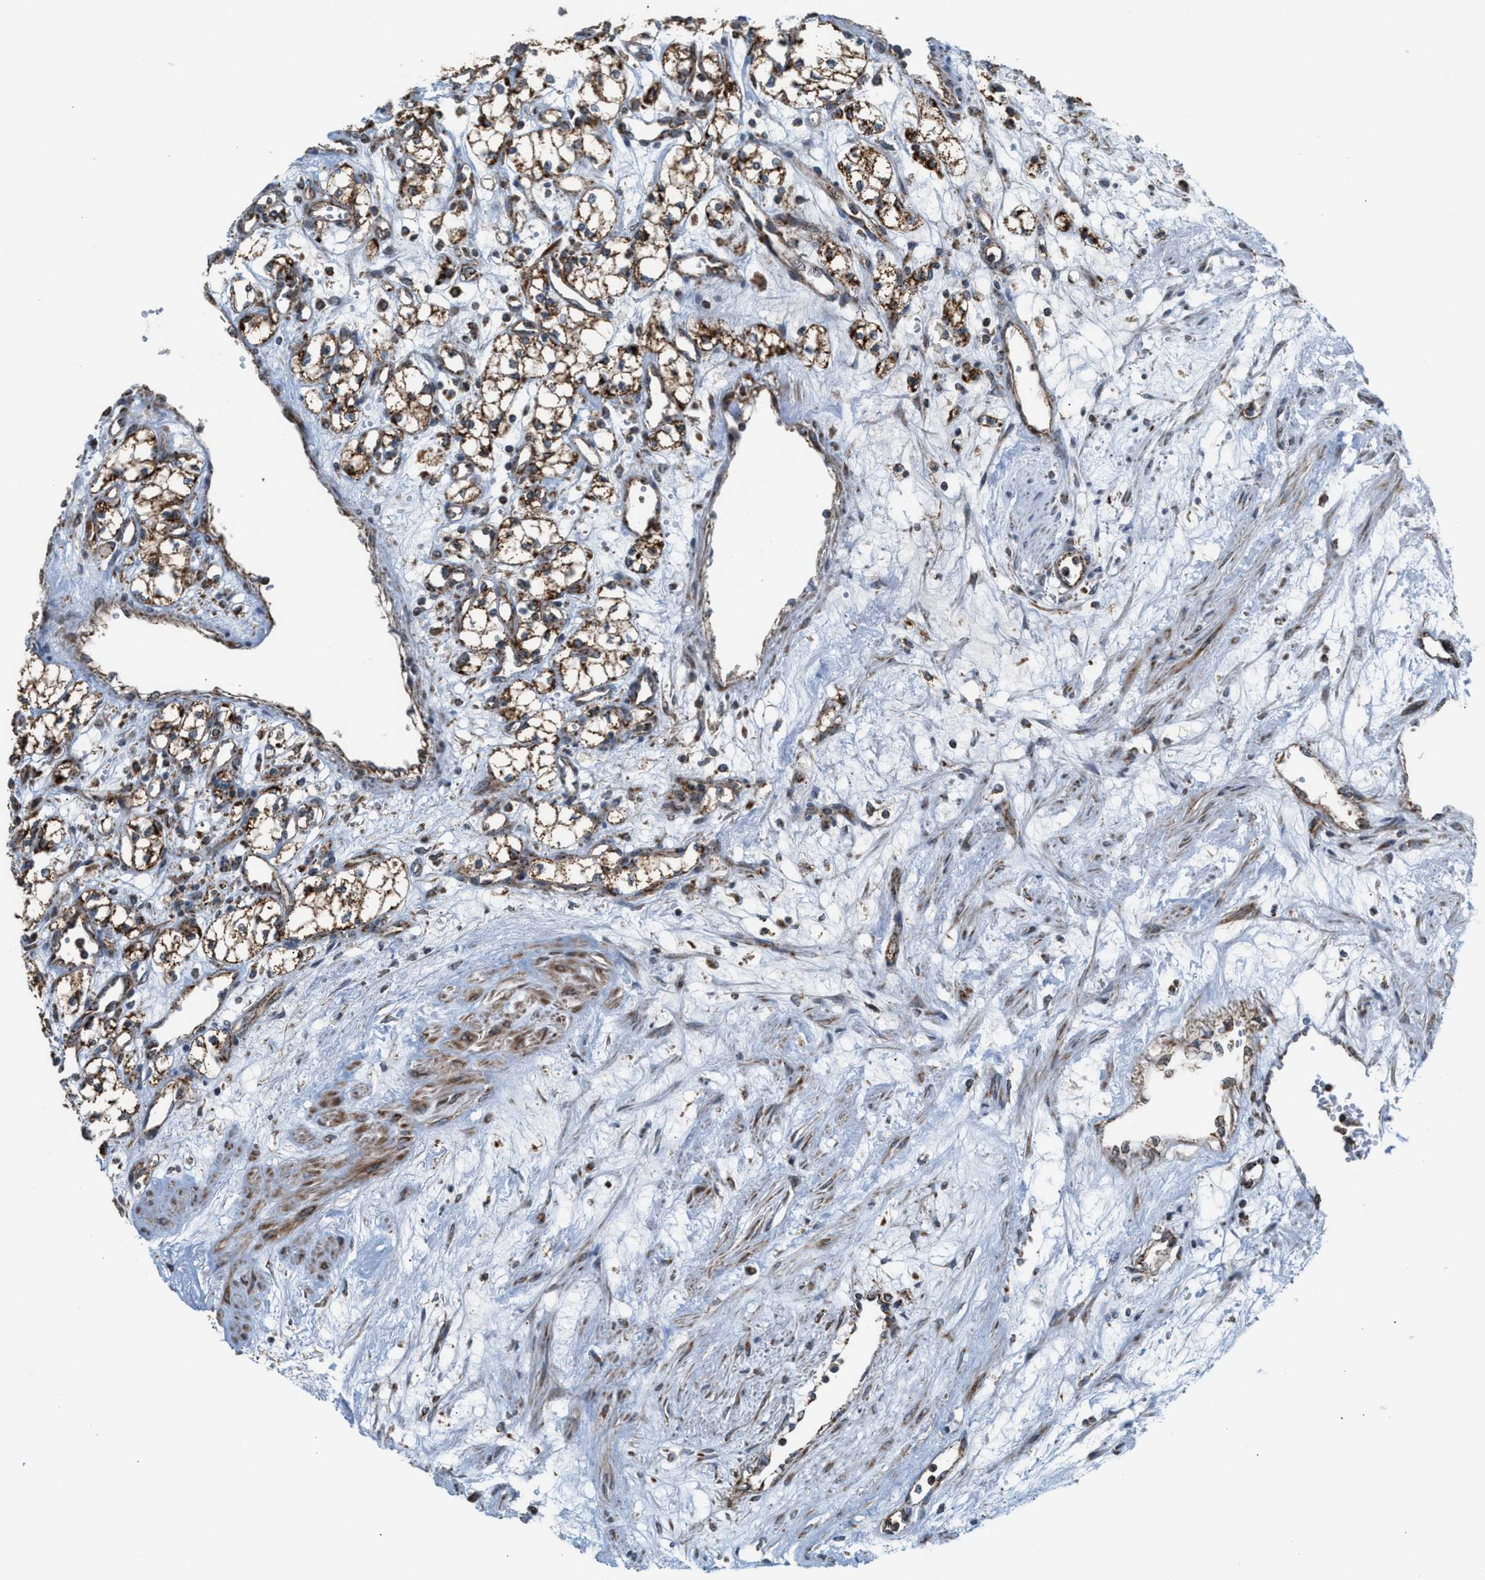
{"staining": {"intensity": "moderate", "quantity": ">75%", "location": "cytoplasmic/membranous"}, "tissue": "renal cancer", "cell_type": "Tumor cells", "image_type": "cancer", "snomed": [{"axis": "morphology", "description": "Adenocarcinoma, NOS"}, {"axis": "topography", "description": "Kidney"}], "caption": "High-power microscopy captured an immunohistochemistry (IHC) micrograph of renal adenocarcinoma, revealing moderate cytoplasmic/membranous expression in about >75% of tumor cells.", "gene": "SGSM2", "patient": {"sex": "male", "age": 59}}